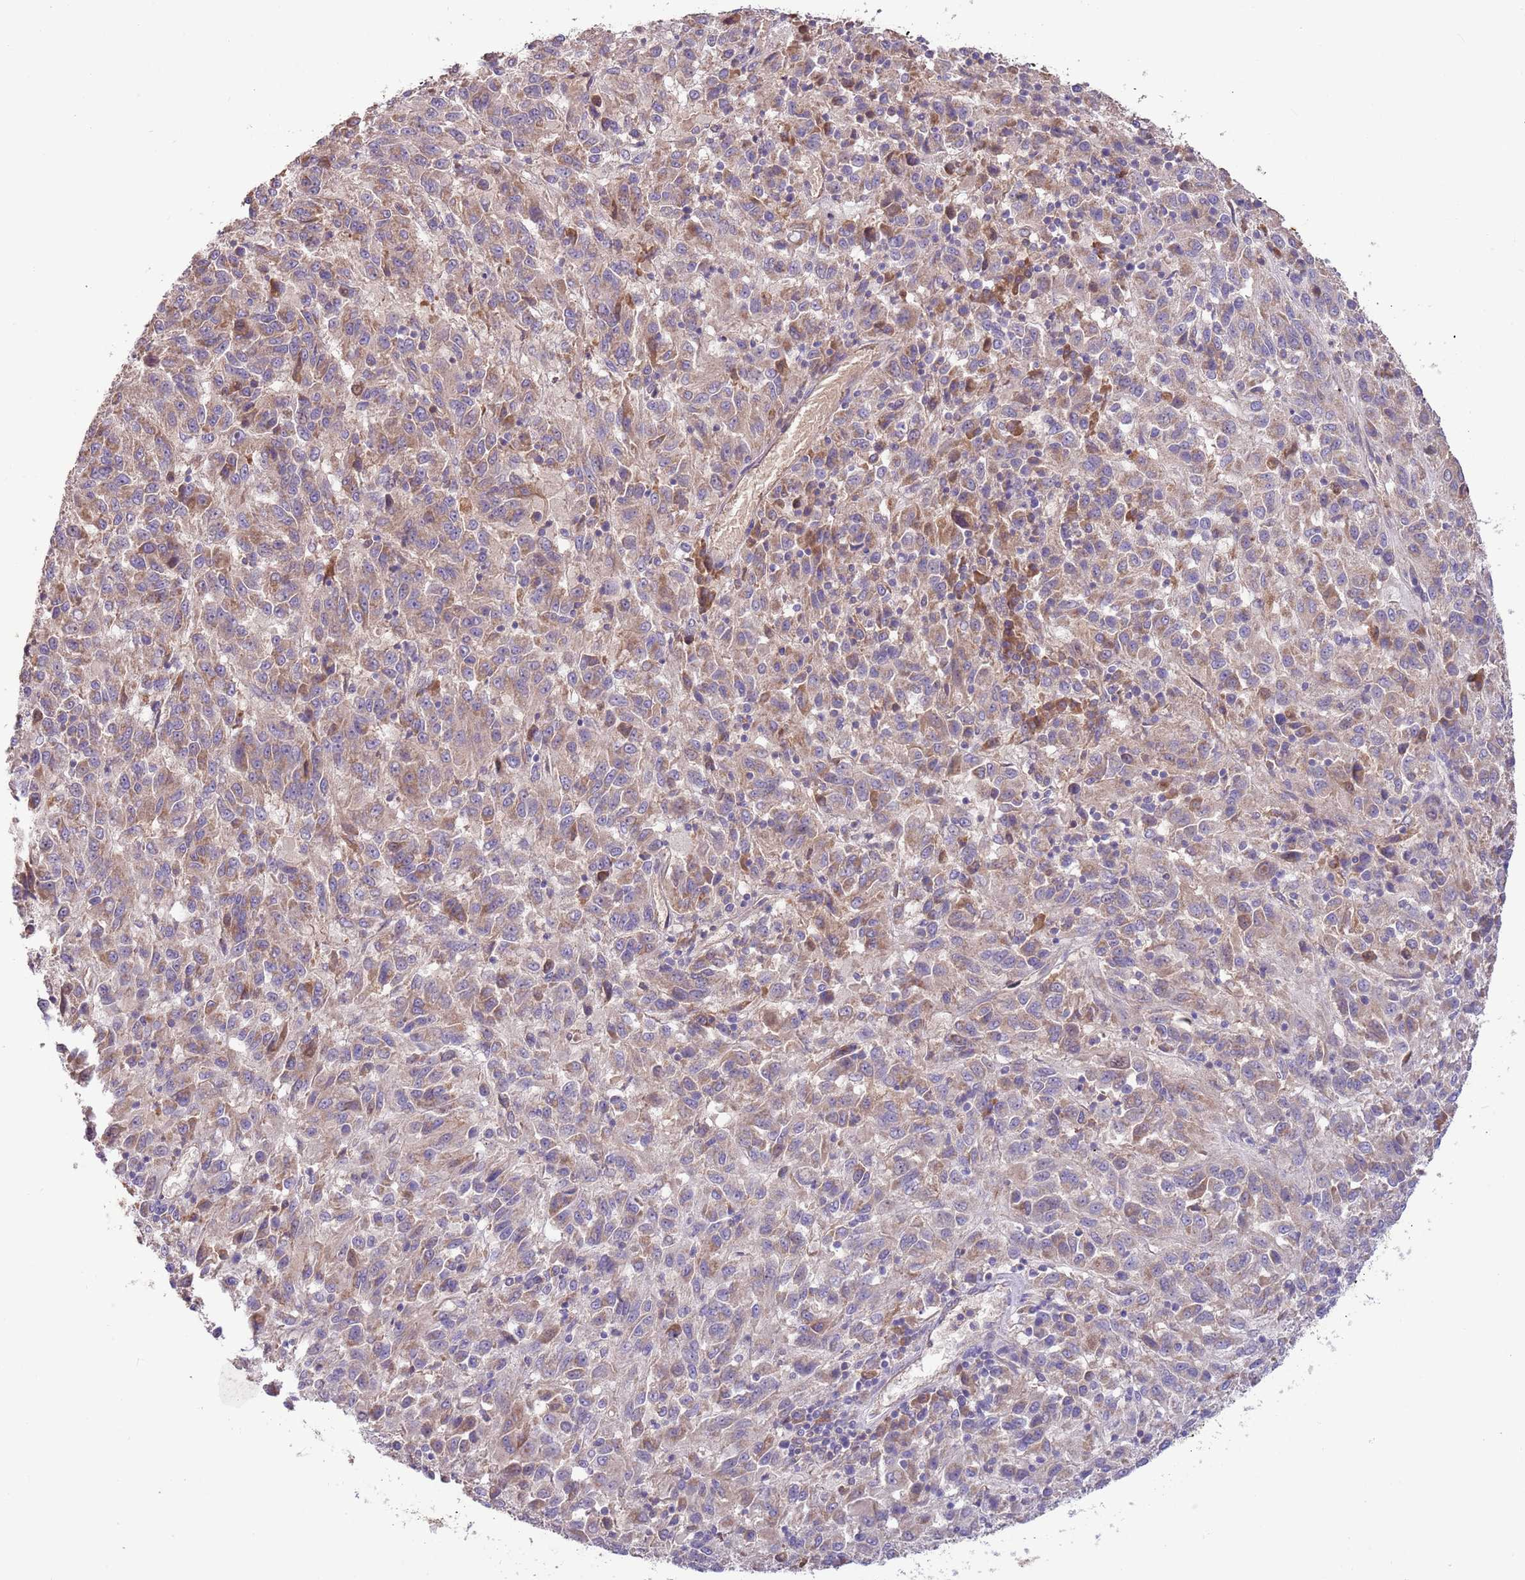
{"staining": {"intensity": "weak", "quantity": "25%-75%", "location": "cytoplasmic/membranous"}, "tissue": "melanoma", "cell_type": "Tumor cells", "image_type": "cancer", "snomed": [{"axis": "morphology", "description": "Malignant melanoma, Metastatic site"}, {"axis": "topography", "description": "Lung"}], "caption": "The histopathology image demonstrates immunohistochemical staining of melanoma. There is weak cytoplasmic/membranous positivity is seen in approximately 25%-75% of tumor cells.", "gene": "TRMO", "patient": {"sex": "male", "age": 64}}